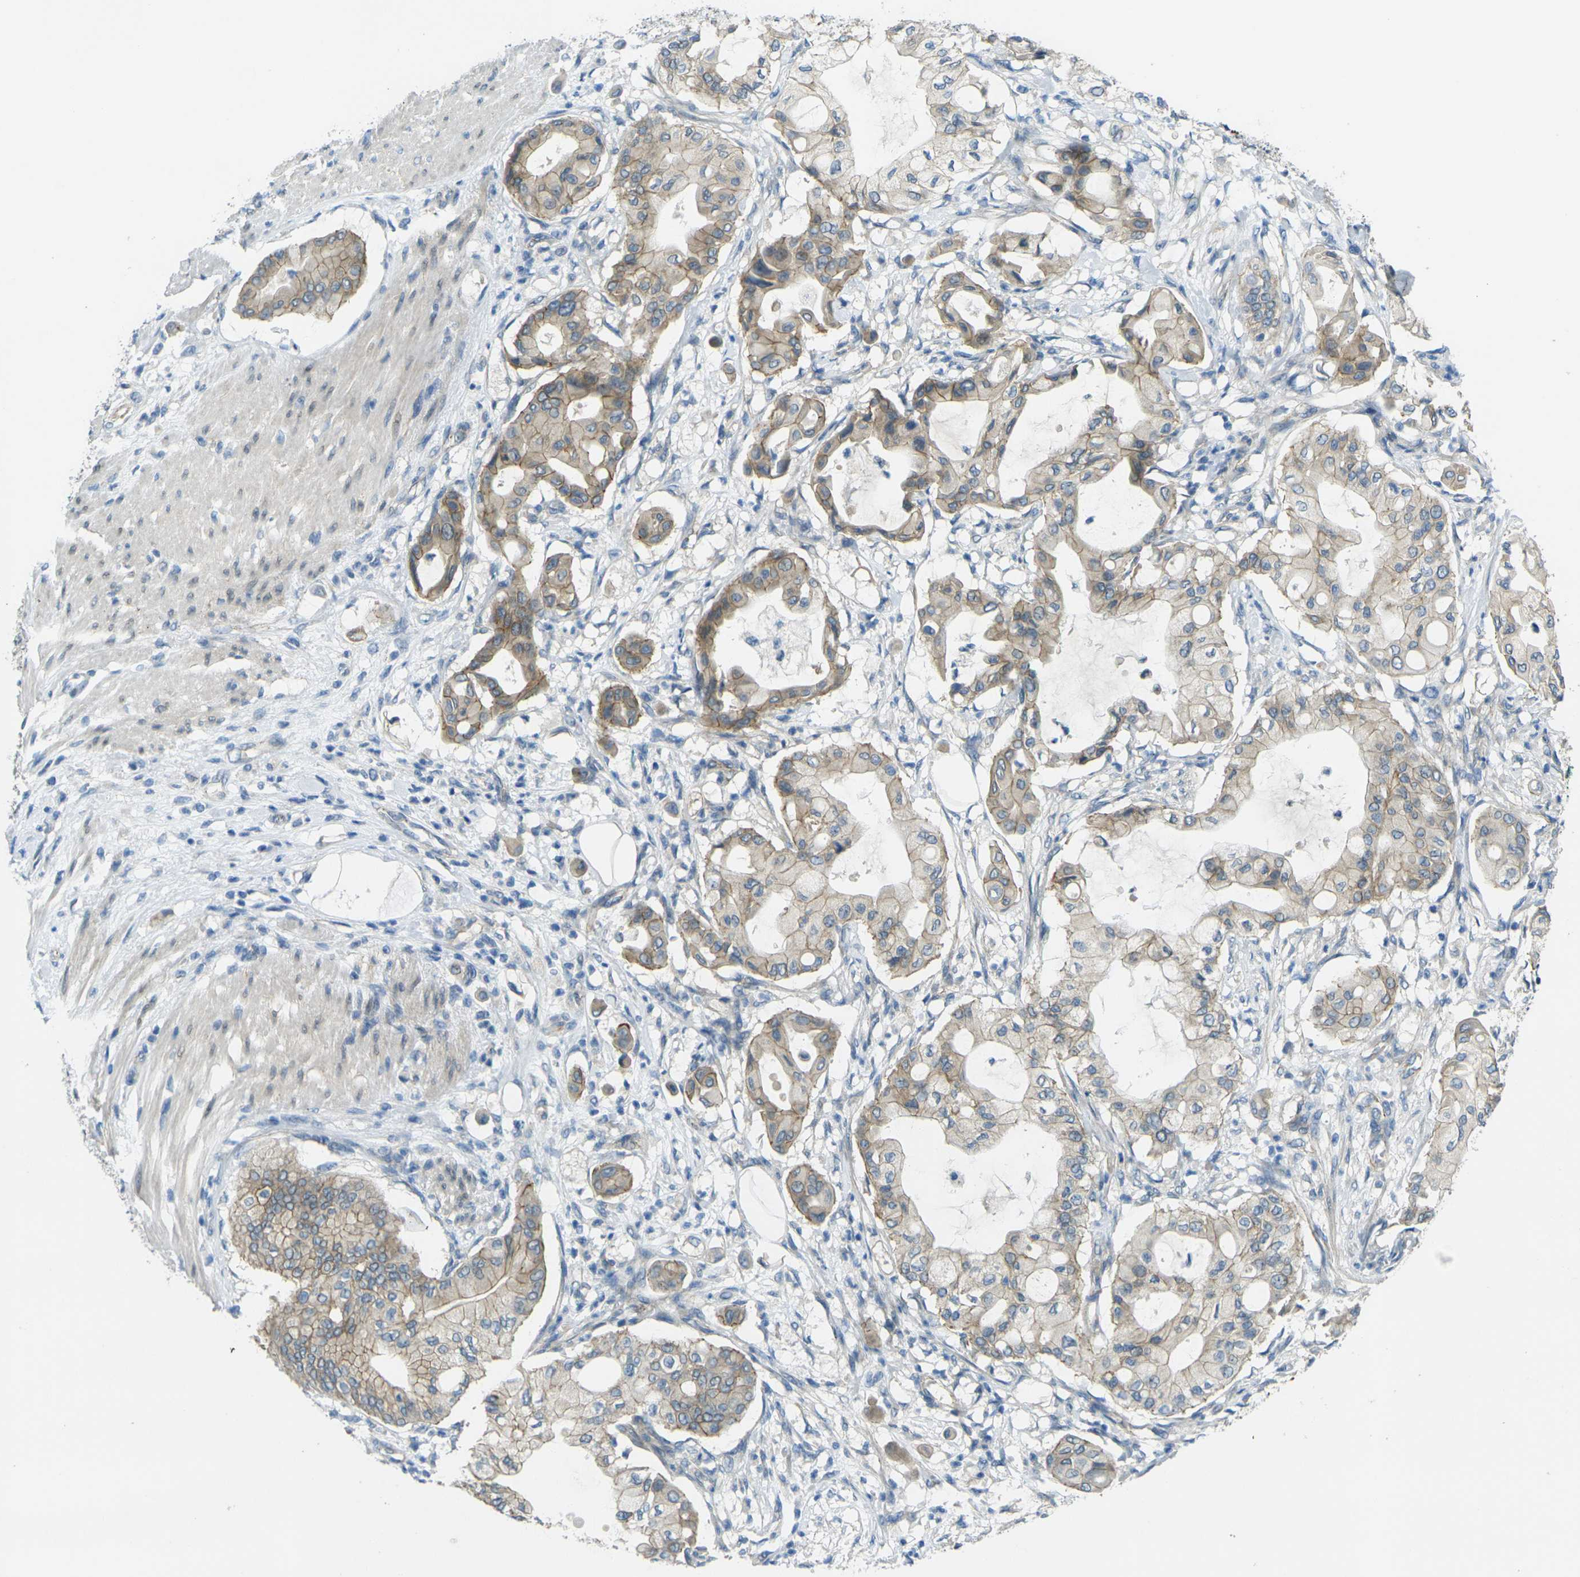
{"staining": {"intensity": "weak", "quantity": "<25%", "location": "cytoplasmic/membranous"}, "tissue": "pancreatic cancer", "cell_type": "Tumor cells", "image_type": "cancer", "snomed": [{"axis": "morphology", "description": "Adenocarcinoma, NOS"}, {"axis": "morphology", "description": "Adenocarcinoma, metastatic, NOS"}, {"axis": "topography", "description": "Lymph node"}, {"axis": "topography", "description": "Pancreas"}, {"axis": "topography", "description": "Duodenum"}], "caption": "This is a photomicrograph of immunohistochemistry (IHC) staining of pancreatic metastatic adenocarcinoma, which shows no positivity in tumor cells.", "gene": "RHBDD1", "patient": {"sex": "female", "age": 64}}